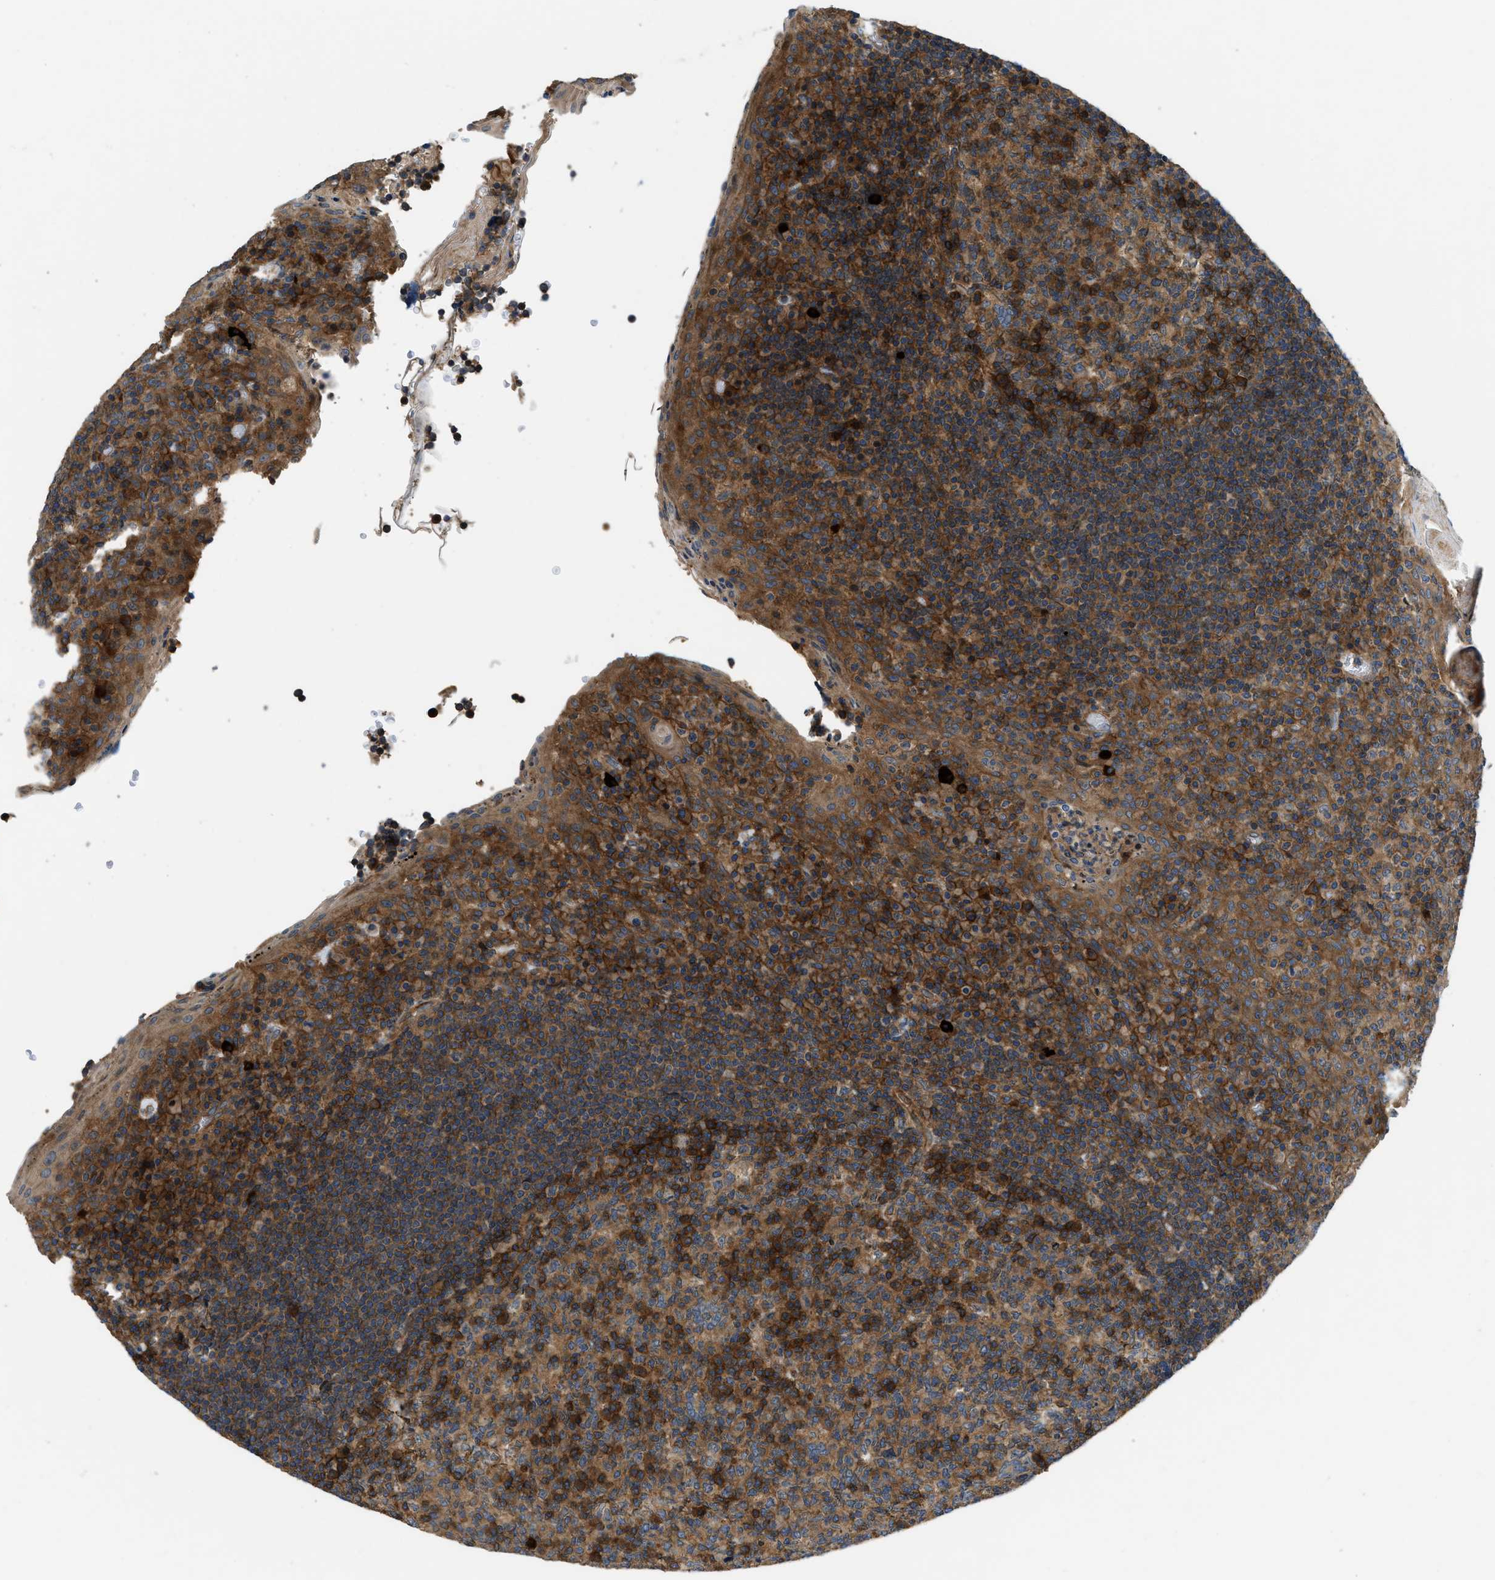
{"staining": {"intensity": "strong", "quantity": "25%-75%", "location": "cytoplasmic/membranous"}, "tissue": "tonsil", "cell_type": "Germinal center cells", "image_type": "normal", "snomed": [{"axis": "morphology", "description": "Normal tissue, NOS"}, {"axis": "topography", "description": "Tonsil"}], "caption": "Protein positivity by immunohistochemistry (IHC) exhibits strong cytoplasmic/membranous positivity in approximately 25%-75% of germinal center cells in normal tonsil. The staining was performed using DAB (3,3'-diaminobenzidine) to visualize the protein expression in brown, while the nuclei were stained in blue with hematoxylin (Magnification: 20x).", "gene": "CNNM3", "patient": {"sex": "male", "age": 17}}